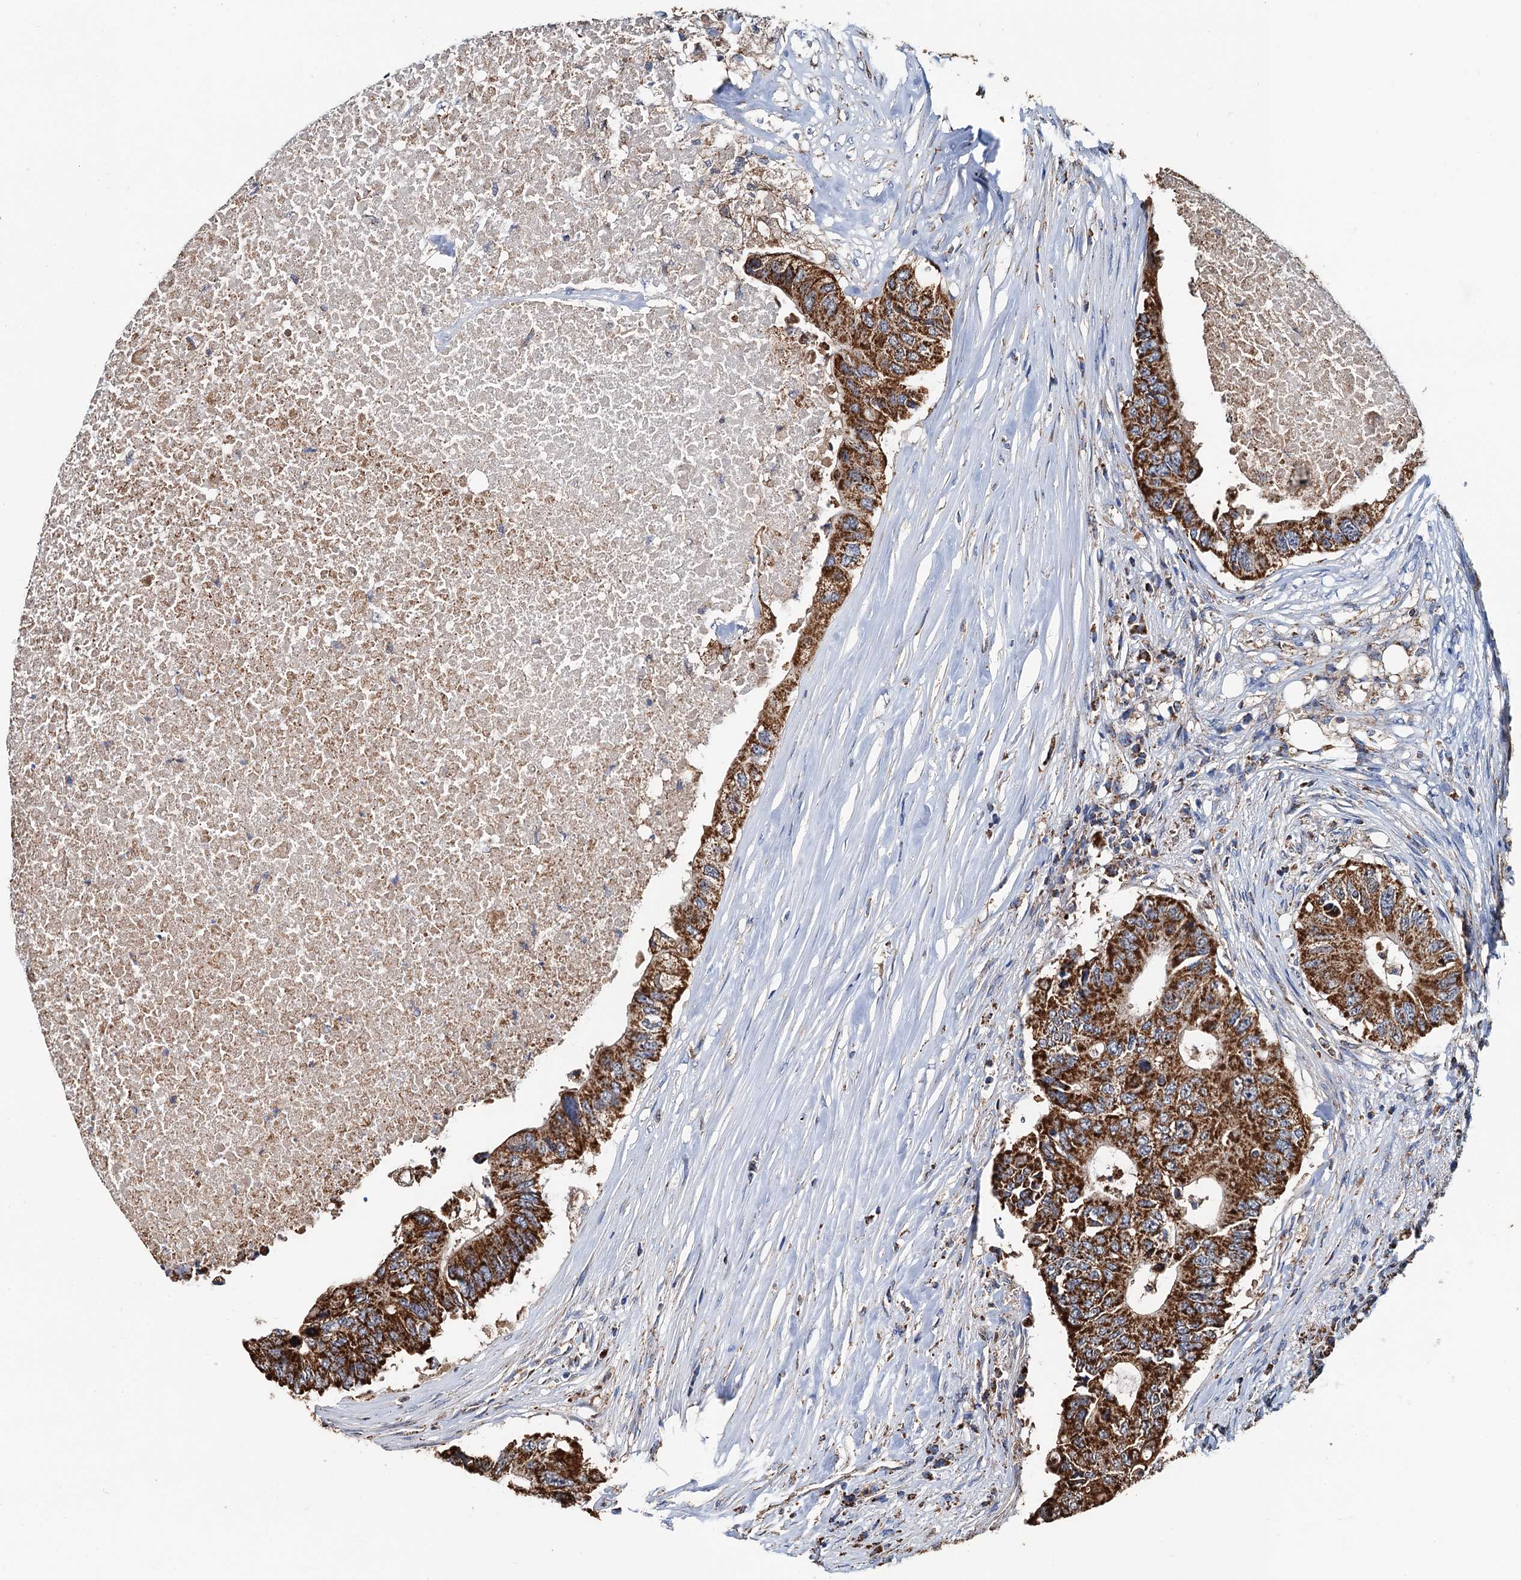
{"staining": {"intensity": "strong", "quantity": ">75%", "location": "cytoplasmic/membranous"}, "tissue": "colorectal cancer", "cell_type": "Tumor cells", "image_type": "cancer", "snomed": [{"axis": "morphology", "description": "Adenocarcinoma, NOS"}, {"axis": "topography", "description": "Colon"}], "caption": "Adenocarcinoma (colorectal) was stained to show a protein in brown. There is high levels of strong cytoplasmic/membranous expression in about >75% of tumor cells.", "gene": "AAGAB", "patient": {"sex": "male", "age": 71}}